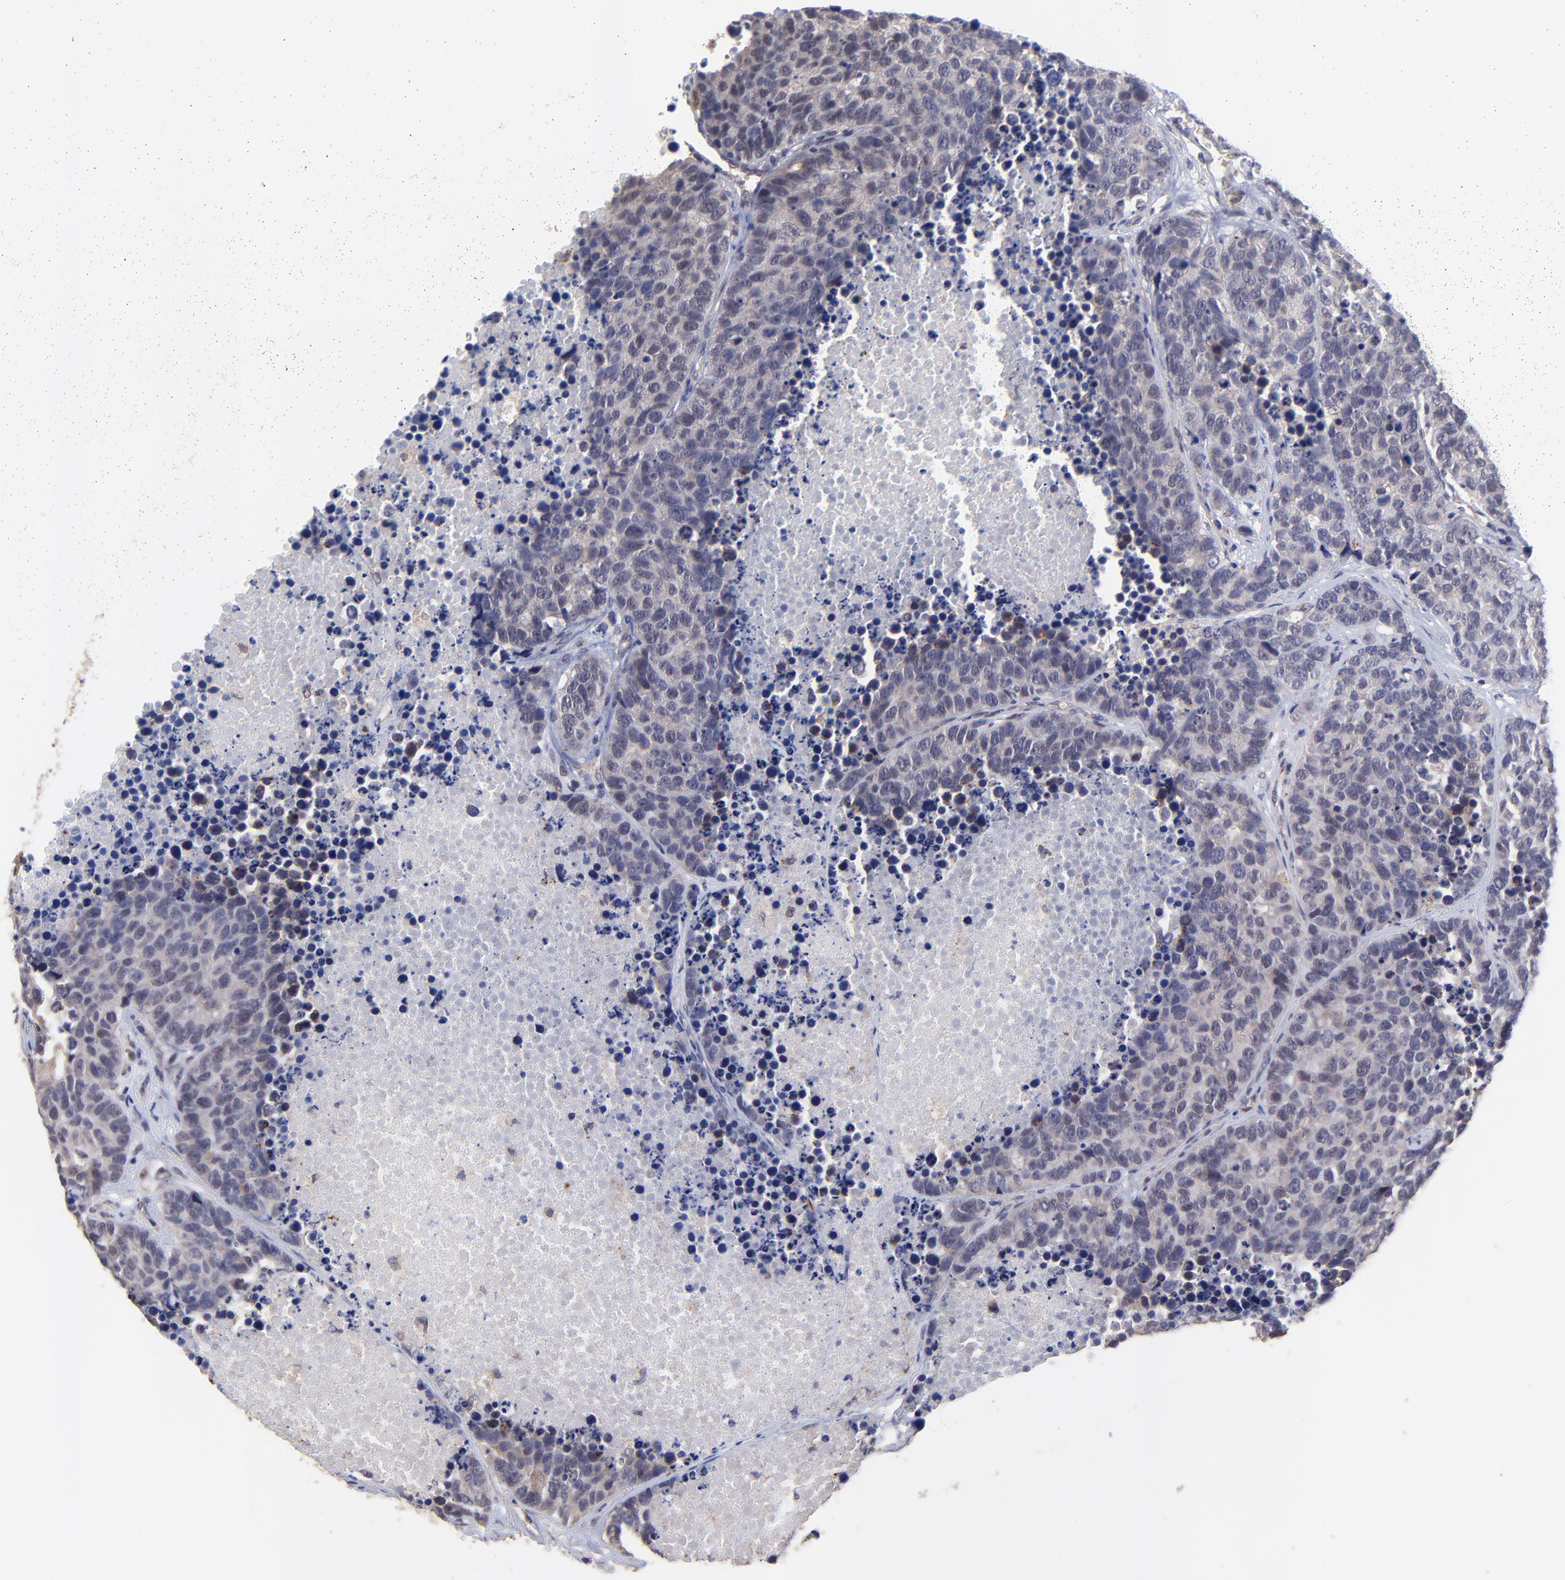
{"staining": {"intensity": "weak", "quantity": "25%-75%", "location": "cytoplasmic/membranous"}, "tissue": "carcinoid", "cell_type": "Tumor cells", "image_type": "cancer", "snomed": [{"axis": "morphology", "description": "Carcinoid, malignant, NOS"}, {"axis": "topography", "description": "Lung"}], "caption": "The micrograph reveals staining of carcinoid, revealing weak cytoplasmic/membranous protein expression (brown color) within tumor cells.", "gene": "ZNF747", "patient": {"sex": "male", "age": 60}}